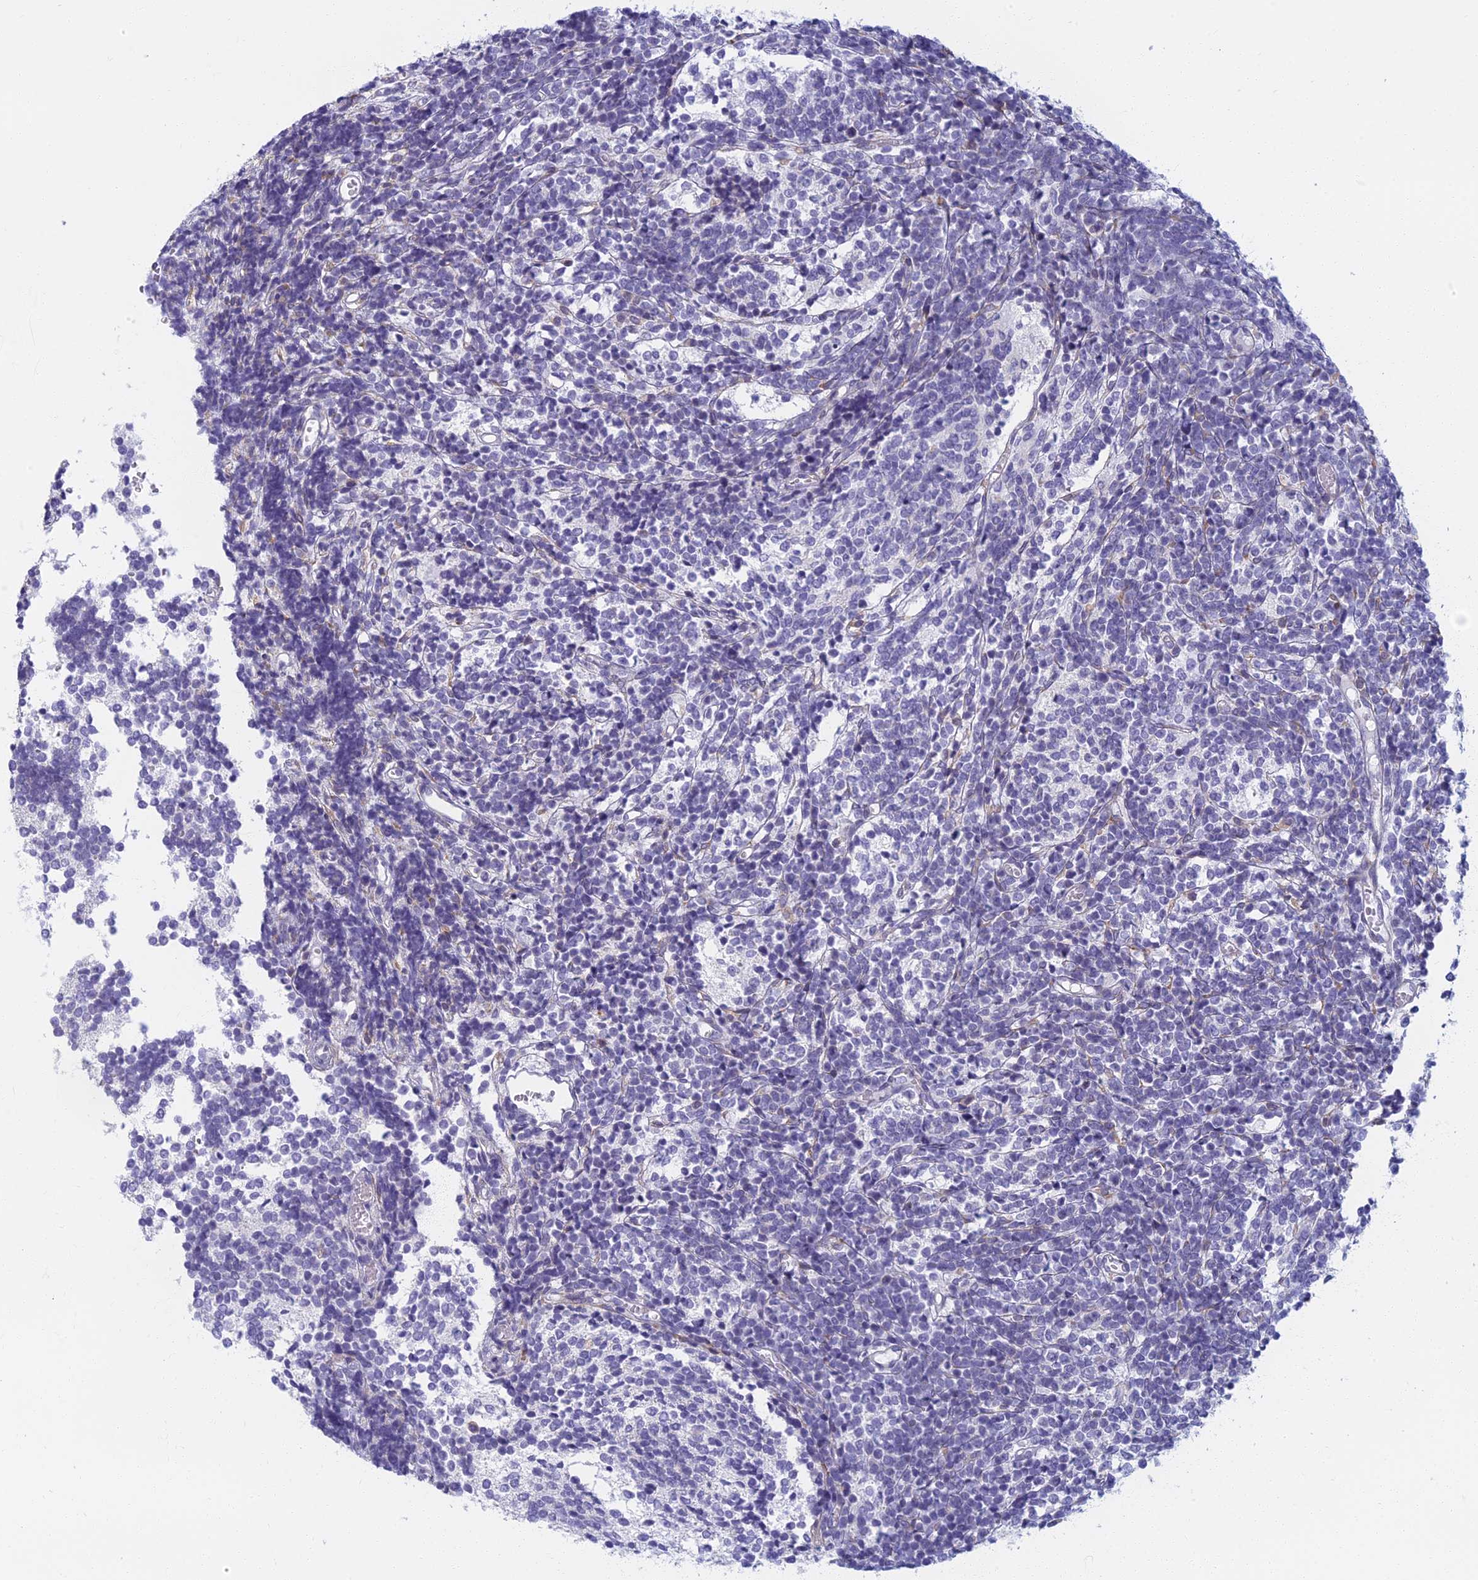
{"staining": {"intensity": "negative", "quantity": "none", "location": "none"}, "tissue": "glioma", "cell_type": "Tumor cells", "image_type": "cancer", "snomed": [{"axis": "morphology", "description": "Glioma, malignant, Low grade"}, {"axis": "topography", "description": "Brain"}], "caption": "Immunohistochemistry photomicrograph of malignant glioma (low-grade) stained for a protein (brown), which shows no staining in tumor cells. (DAB immunohistochemistry visualized using brightfield microscopy, high magnification).", "gene": "DDX51", "patient": {"sex": "female", "age": 1}}